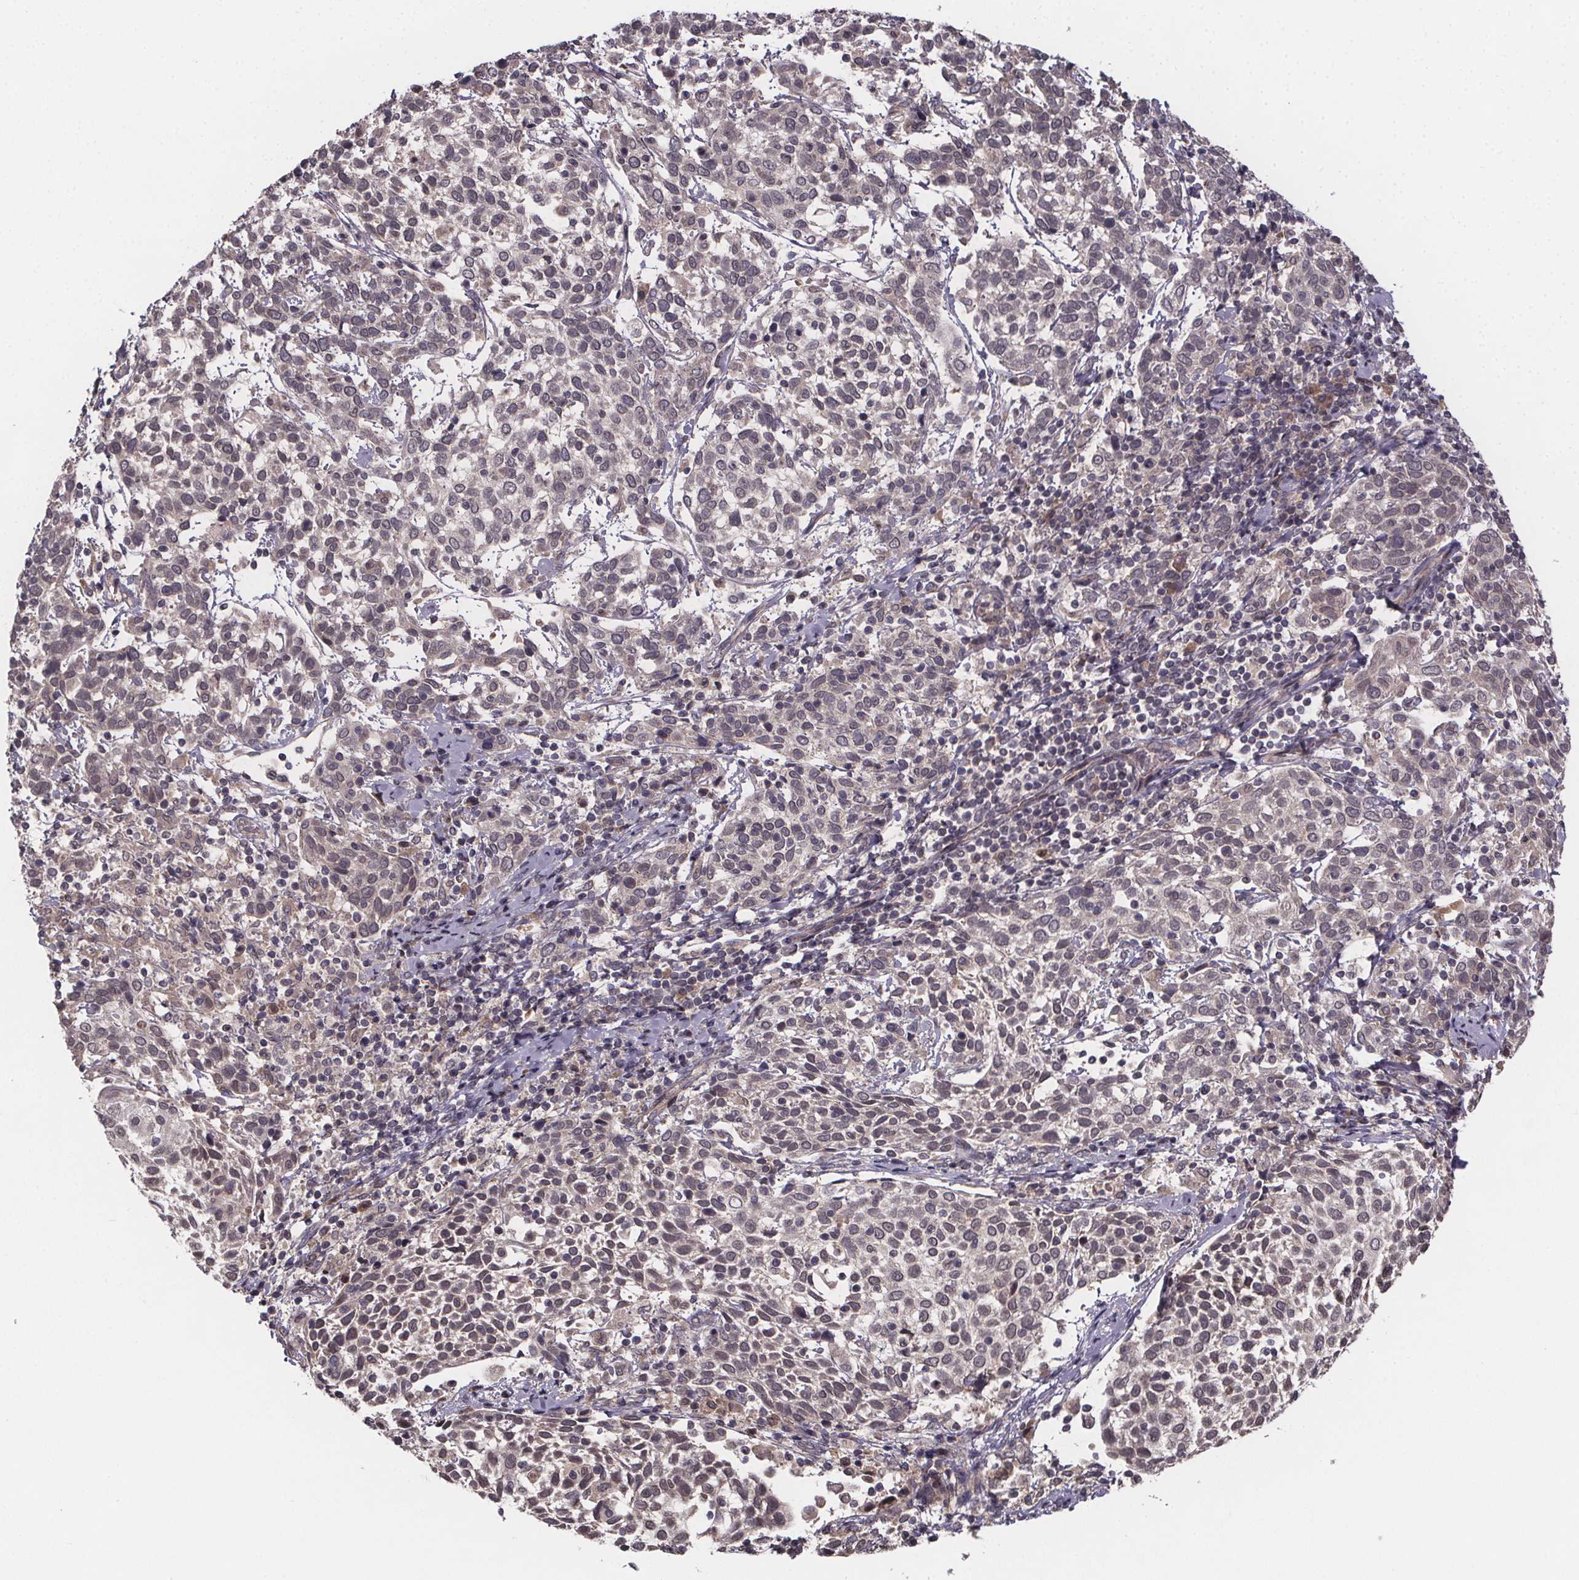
{"staining": {"intensity": "weak", "quantity": ">75%", "location": "cytoplasmic/membranous"}, "tissue": "cervical cancer", "cell_type": "Tumor cells", "image_type": "cancer", "snomed": [{"axis": "morphology", "description": "Squamous cell carcinoma, NOS"}, {"axis": "topography", "description": "Cervix"}], "caption": "Protein expression analysis of cervical cancer displays weak cytoplasmic/membranous positivity in approximately >75% of tumor cells.", "gene": "SAT1", "patient": {"sex": "female", "age": 61}}